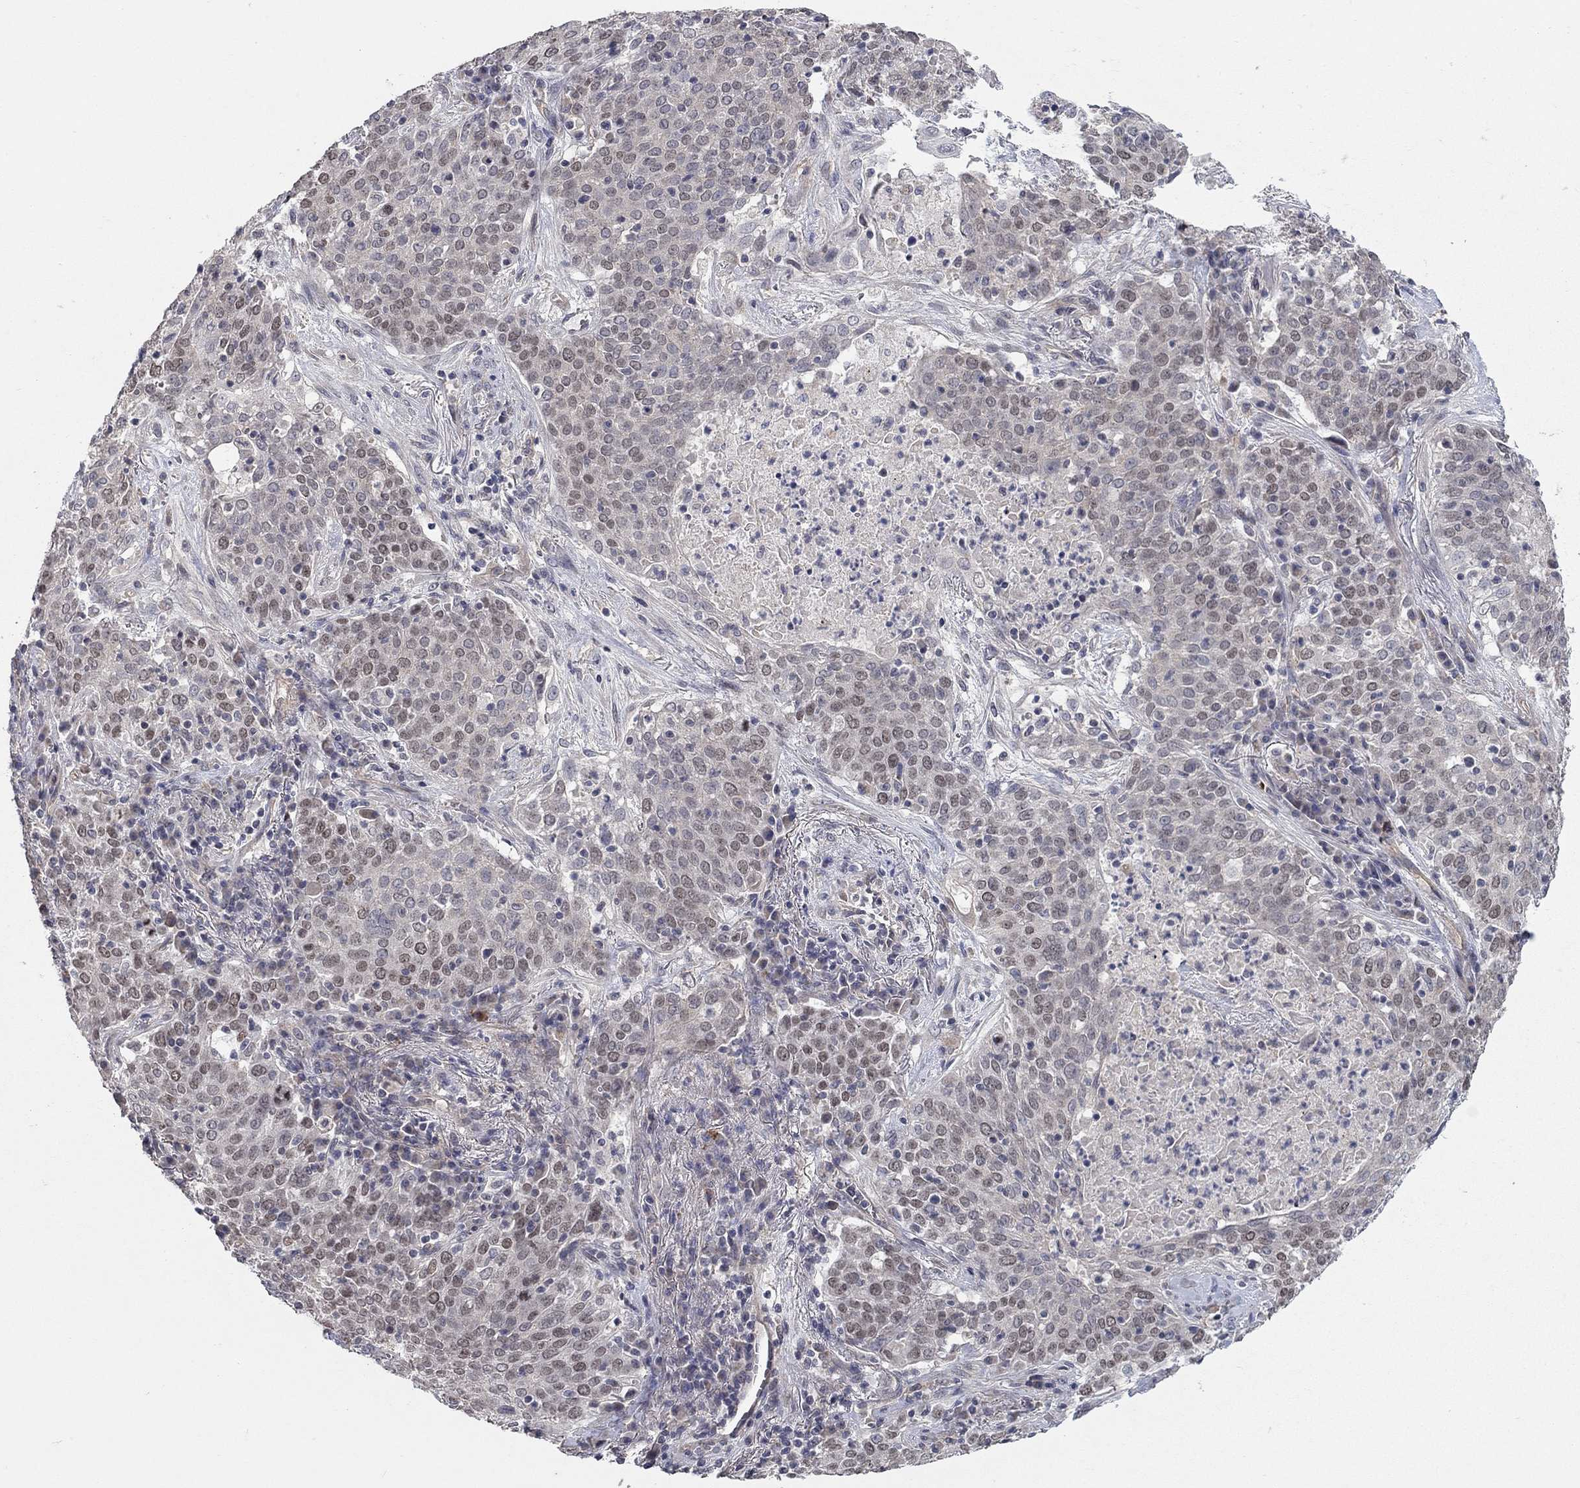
{"staining": {"intensity": "weak", "quantity": "<25%", "location": "cytoplasmic/membranous"}, "tissue": "lung cancer", "cell_type": "Tumor cells", "image_type": "cancer", "snomed": [{"axis": "morphology", "description": "Squamous cell carcinoma, NOS"}, {"axis": "topography", "description": "Lung"}], "caption": "Lung squamous cell carcinoma was stained to show a protein in brown. There is no significant staining in tumor cells. (DAB (3,3'-diaminobenzidine) immunohistochemistry with hematoxylin counter stain).", "gene": "WASF3", "patient": {"sex": "male", "age": 82}}